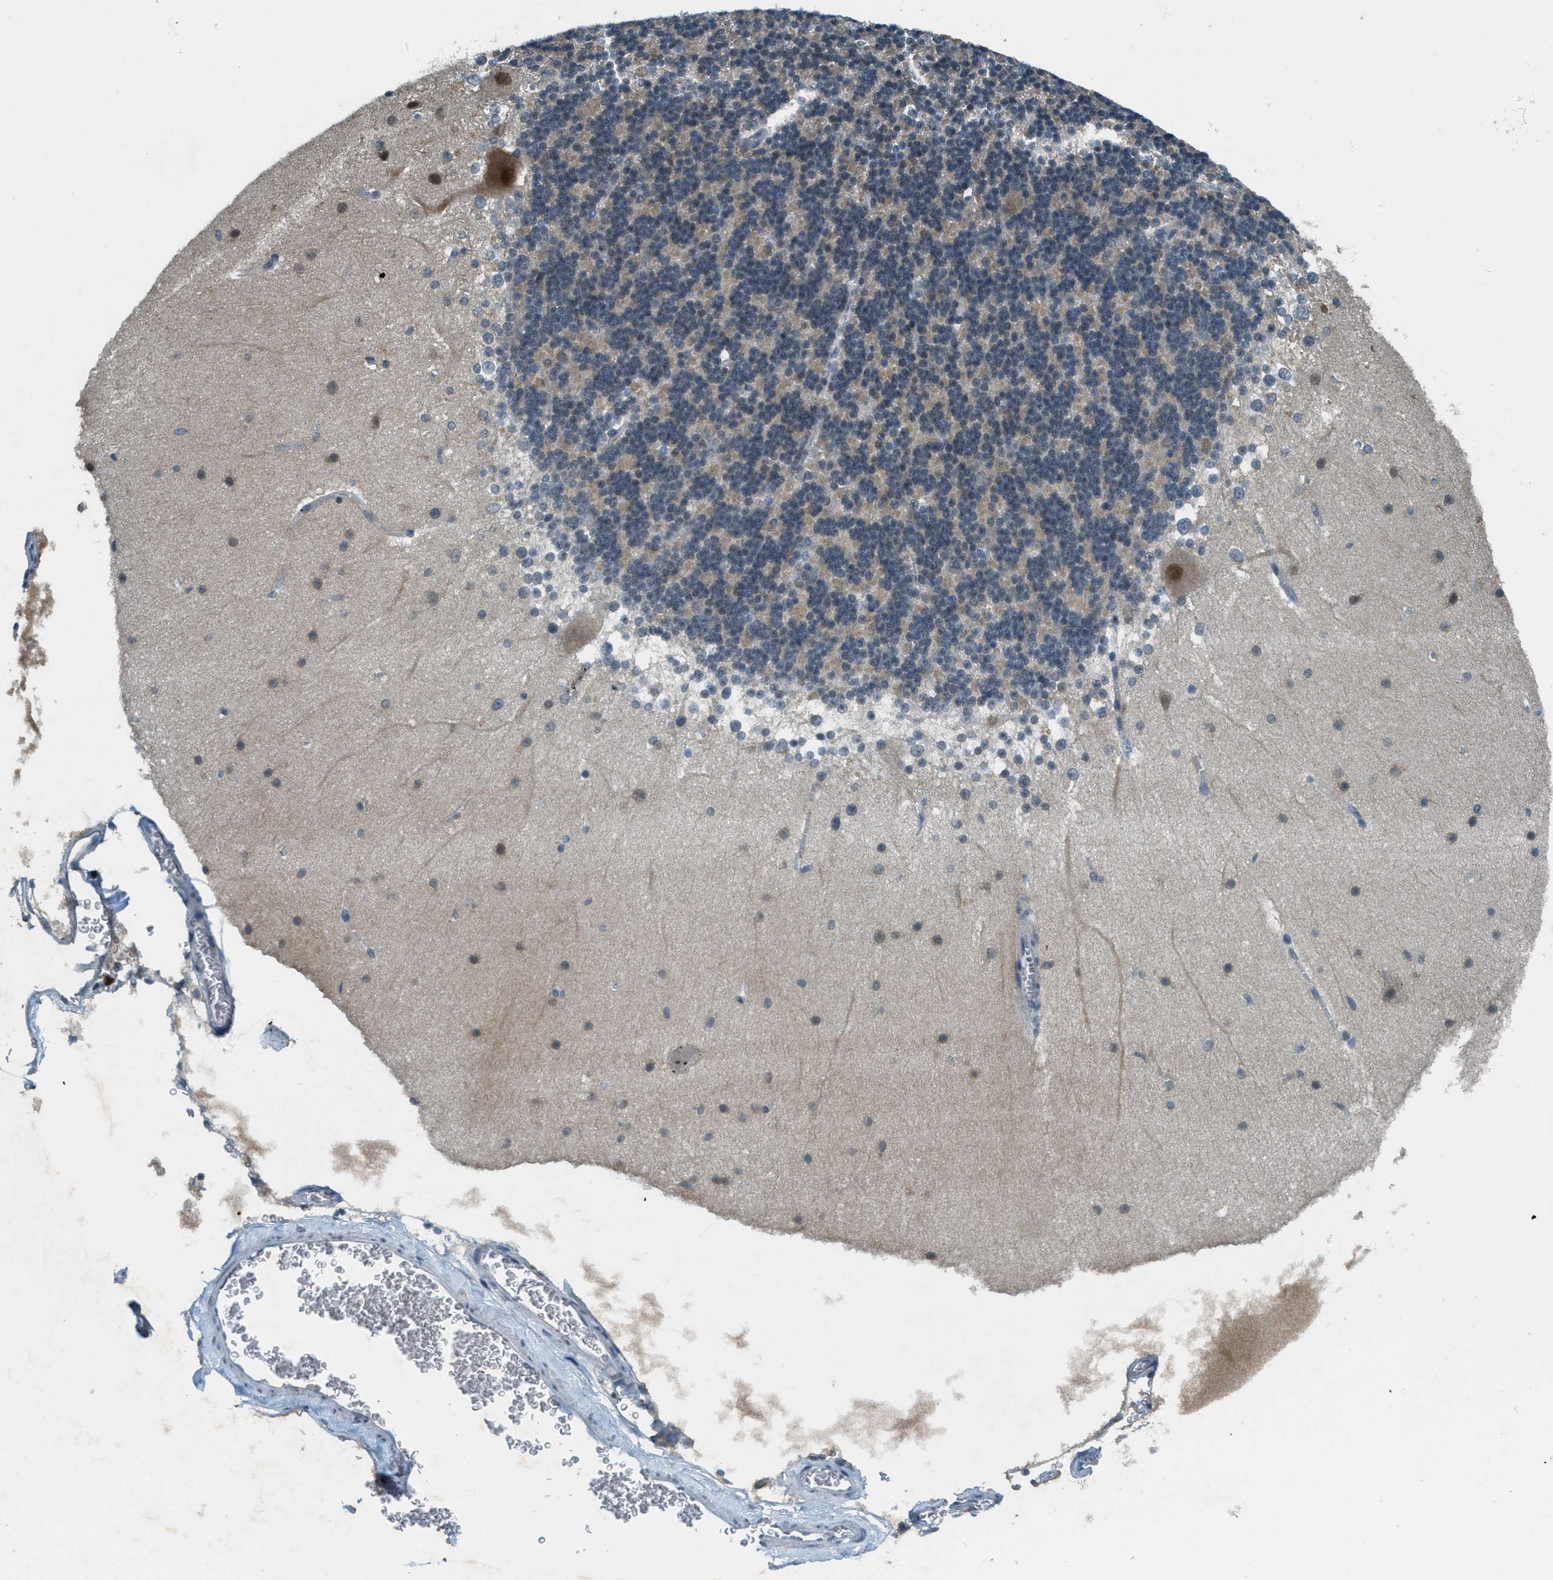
{"staining": {"intensity": "weak", "quantity": "25%-75%", "location": "cytoplasmic/membranous"}, "tissue": "cerebellum", "cell_type": "Cells in granular layer", "image_type": "normal", "snomed": [{"axis": "morphology", "description": "Normal tissue, NOS"}, {"axis": "topography", "description": "Cerebellum"}], "caption": "A brown stain shows weak cytoplasmic/membranous positivity of a protein in cells in granular layer of normal human cerebellum. The protein is shown in brown color, while the nuclei are stained blue.", "gene": "TCF20", "patient": {"sex": "female", "age": 19}}